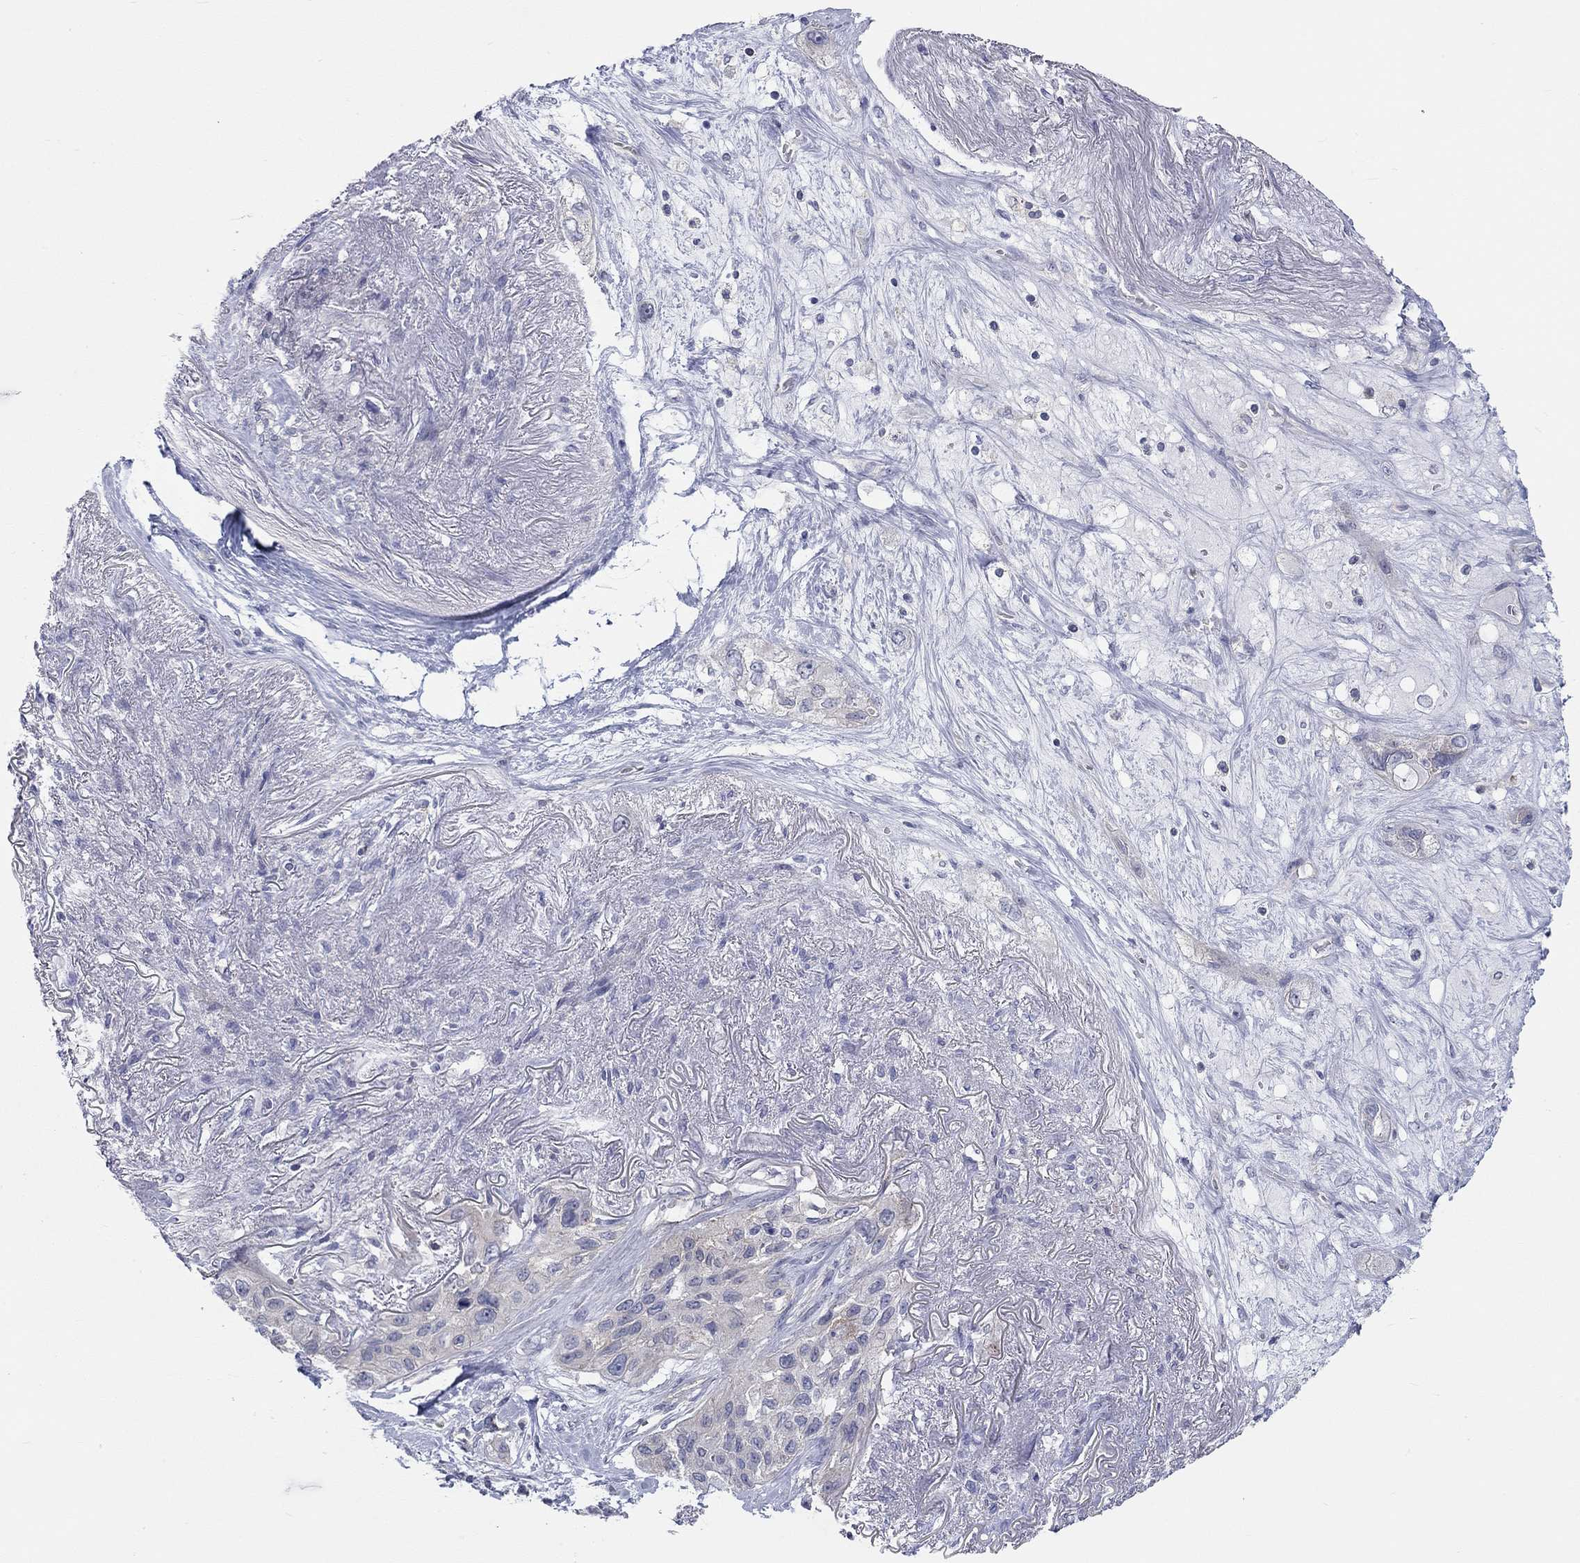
{"staining": {"intensity": "negative", "quantity": "none", "location": "none"}, "tissue": "lung cancer", "cell_type": "Tumor cells", "image_type": "cancer", "snomed": [{"axis": "morphology", "description": "Squamous cell carcinoma, NOS"}, {"axis": "topography", "description": "Lung"}], "caption": "Lung squamous cell carcinoma stained for a protein using immunohistochemistry displays no positivity tumor cells.", "gene": "PCDHGA10", "patient": {"sex": "female", "age": 70}}